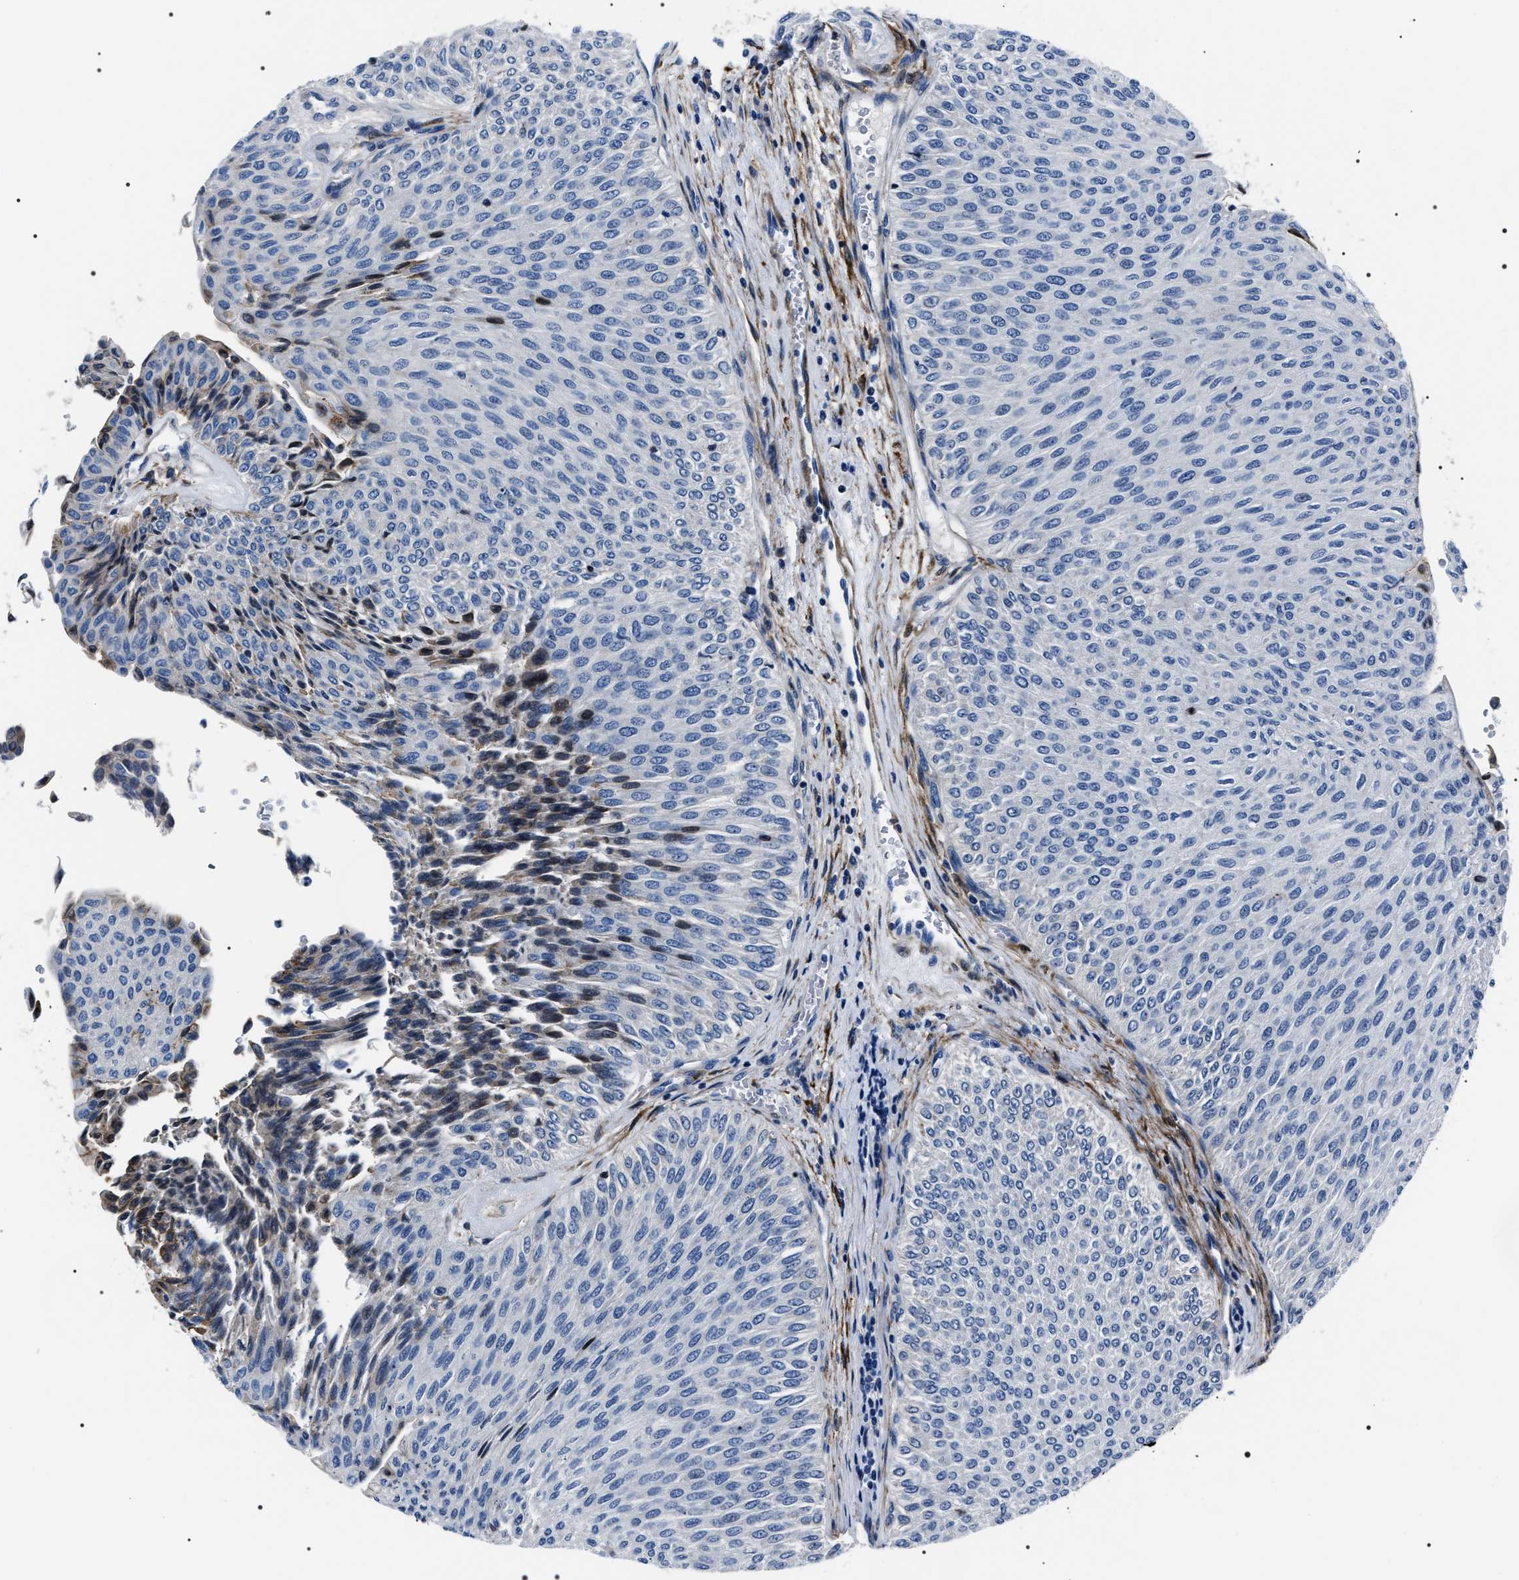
{"staining": {"intensity": "negative", "quantity": "none", "location": "none"}, "tissue": "urothelial cancer", "cell_type": "Tumor cells", "image_type": "cancer", "snomed": [{"axis": "morphology", "description": "Urothelial carcinoma, Low grade"}, {"axis": "topography", "description": "Urinary bladder"}], "caption": "The photomicrograph demonstrates no staining of tumor cells in low-grade urothelial carcinoma.", "gene": "BAG2", "patient": {"sex": "male", "age": 78}}